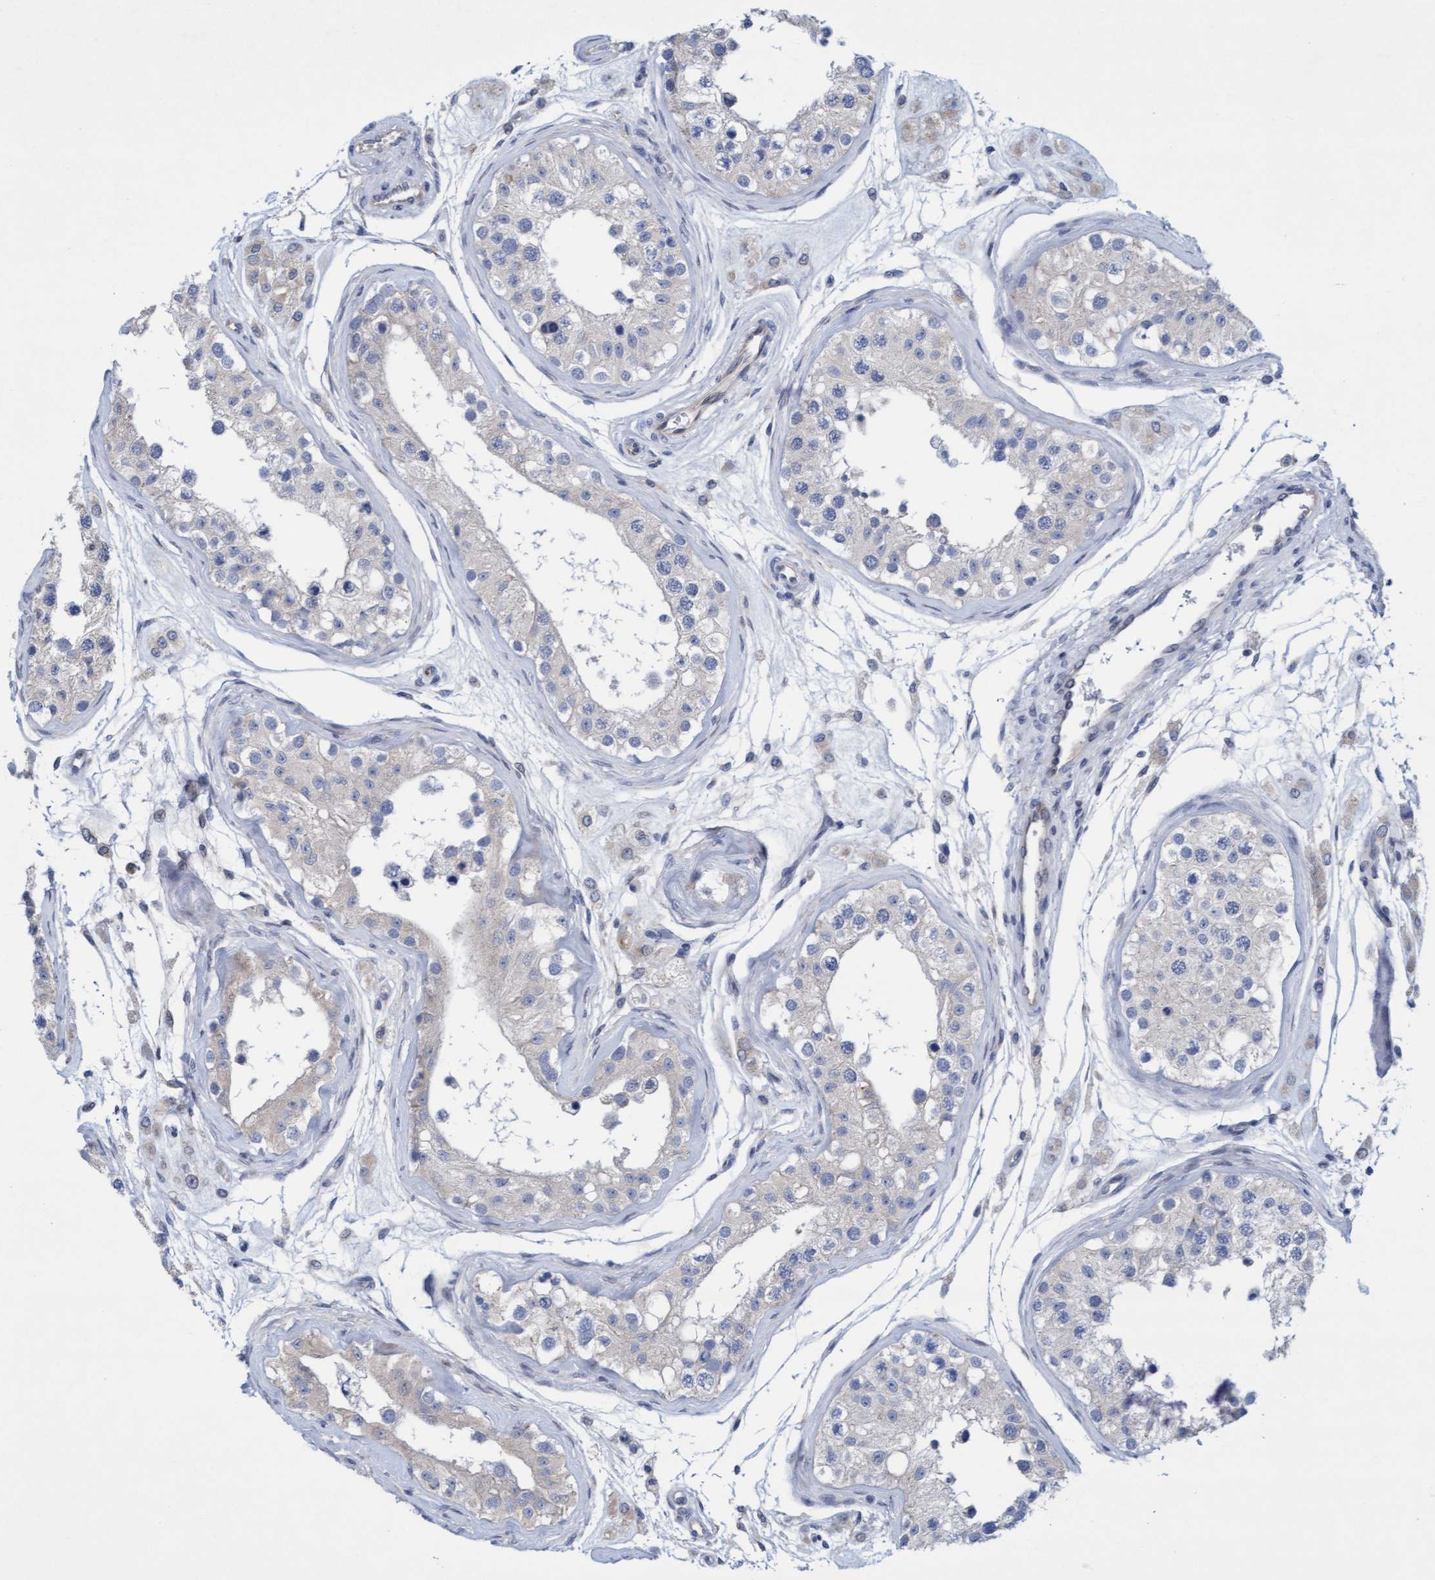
{"staining": {"intensity": "weak", "quantity": "<25%", "location": "cytoplasmic/membranous"}, "tissue": "testis", "cell_type": "Cells in seminiferous ducts", "image_type": "normal", "snomed": [{"axis": "morphology", "description": "Normal tissue, NOS"}, {"axis": "morphology", "description": "Adenocarcinoma, metastatic, NOS"}, {"axis": "topography", "description": "Testis"}], "caption": "IHC of unremarkable human testis shows no expression in cells in seminiferous ducts.", "gene": "SLC28A3", "patient": {"sex": "male", "age": 26}}